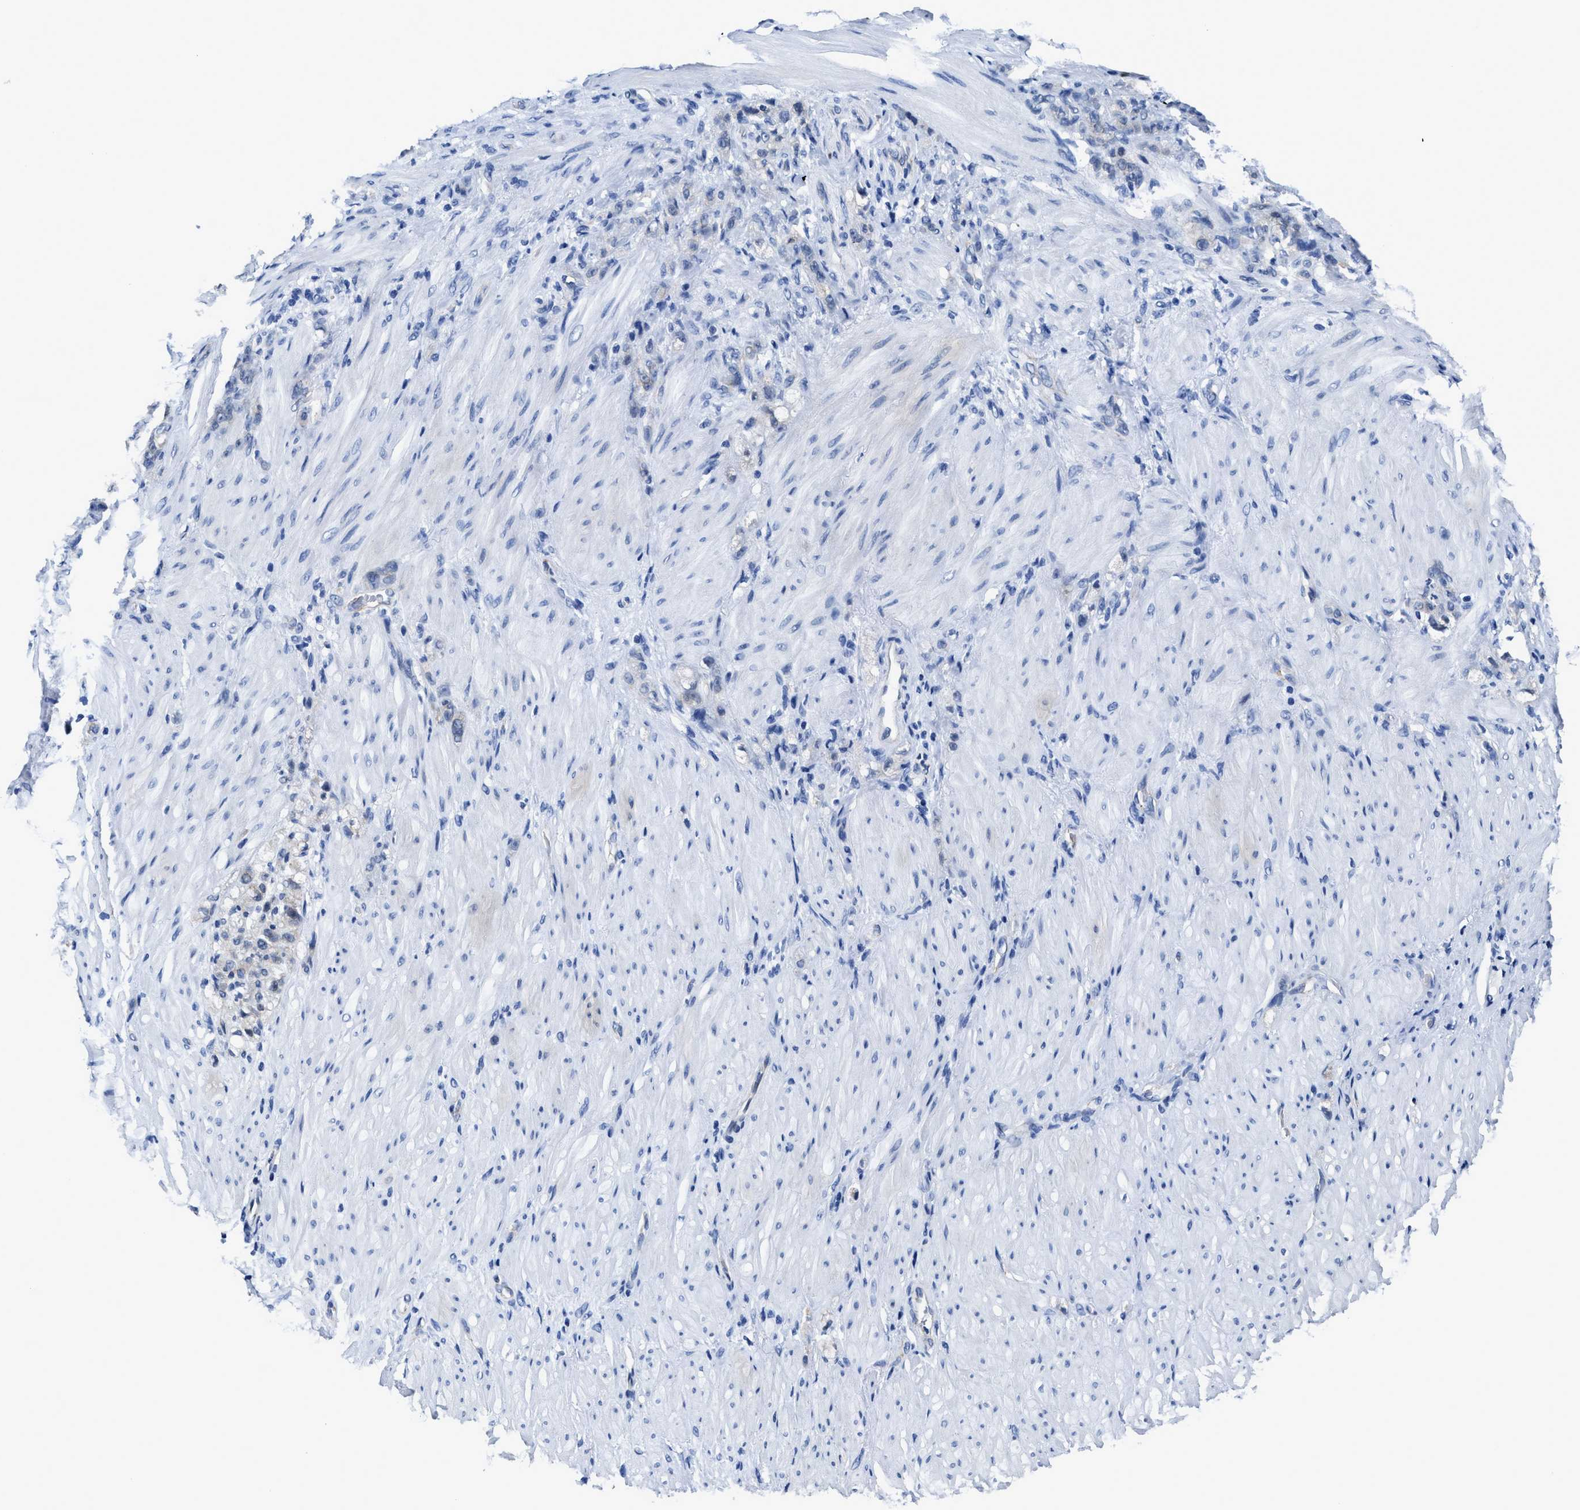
{"staining": {"intensity": "negative", "quantity": "none", "location": "none"}, "tissue": "stomach cancer", "cell_type": "Tumor cells", "image_type": "cancer", "snomed": [{"axis": "morphology", "description": "Normal tissue, NOS"}, {"axis": "morphology", "description": "Adenocarcinoma, NOS"}, {"axis": "topography", "description": "Stomach"}], "caption": "The immunohistochemistry (IHC) photomicrograph has no significant expression in tumor cells of stomach cancer (adenocarcinoma) tissue.", "gene": "GHITM", "patient": {"sex": "male", "age": 82}}